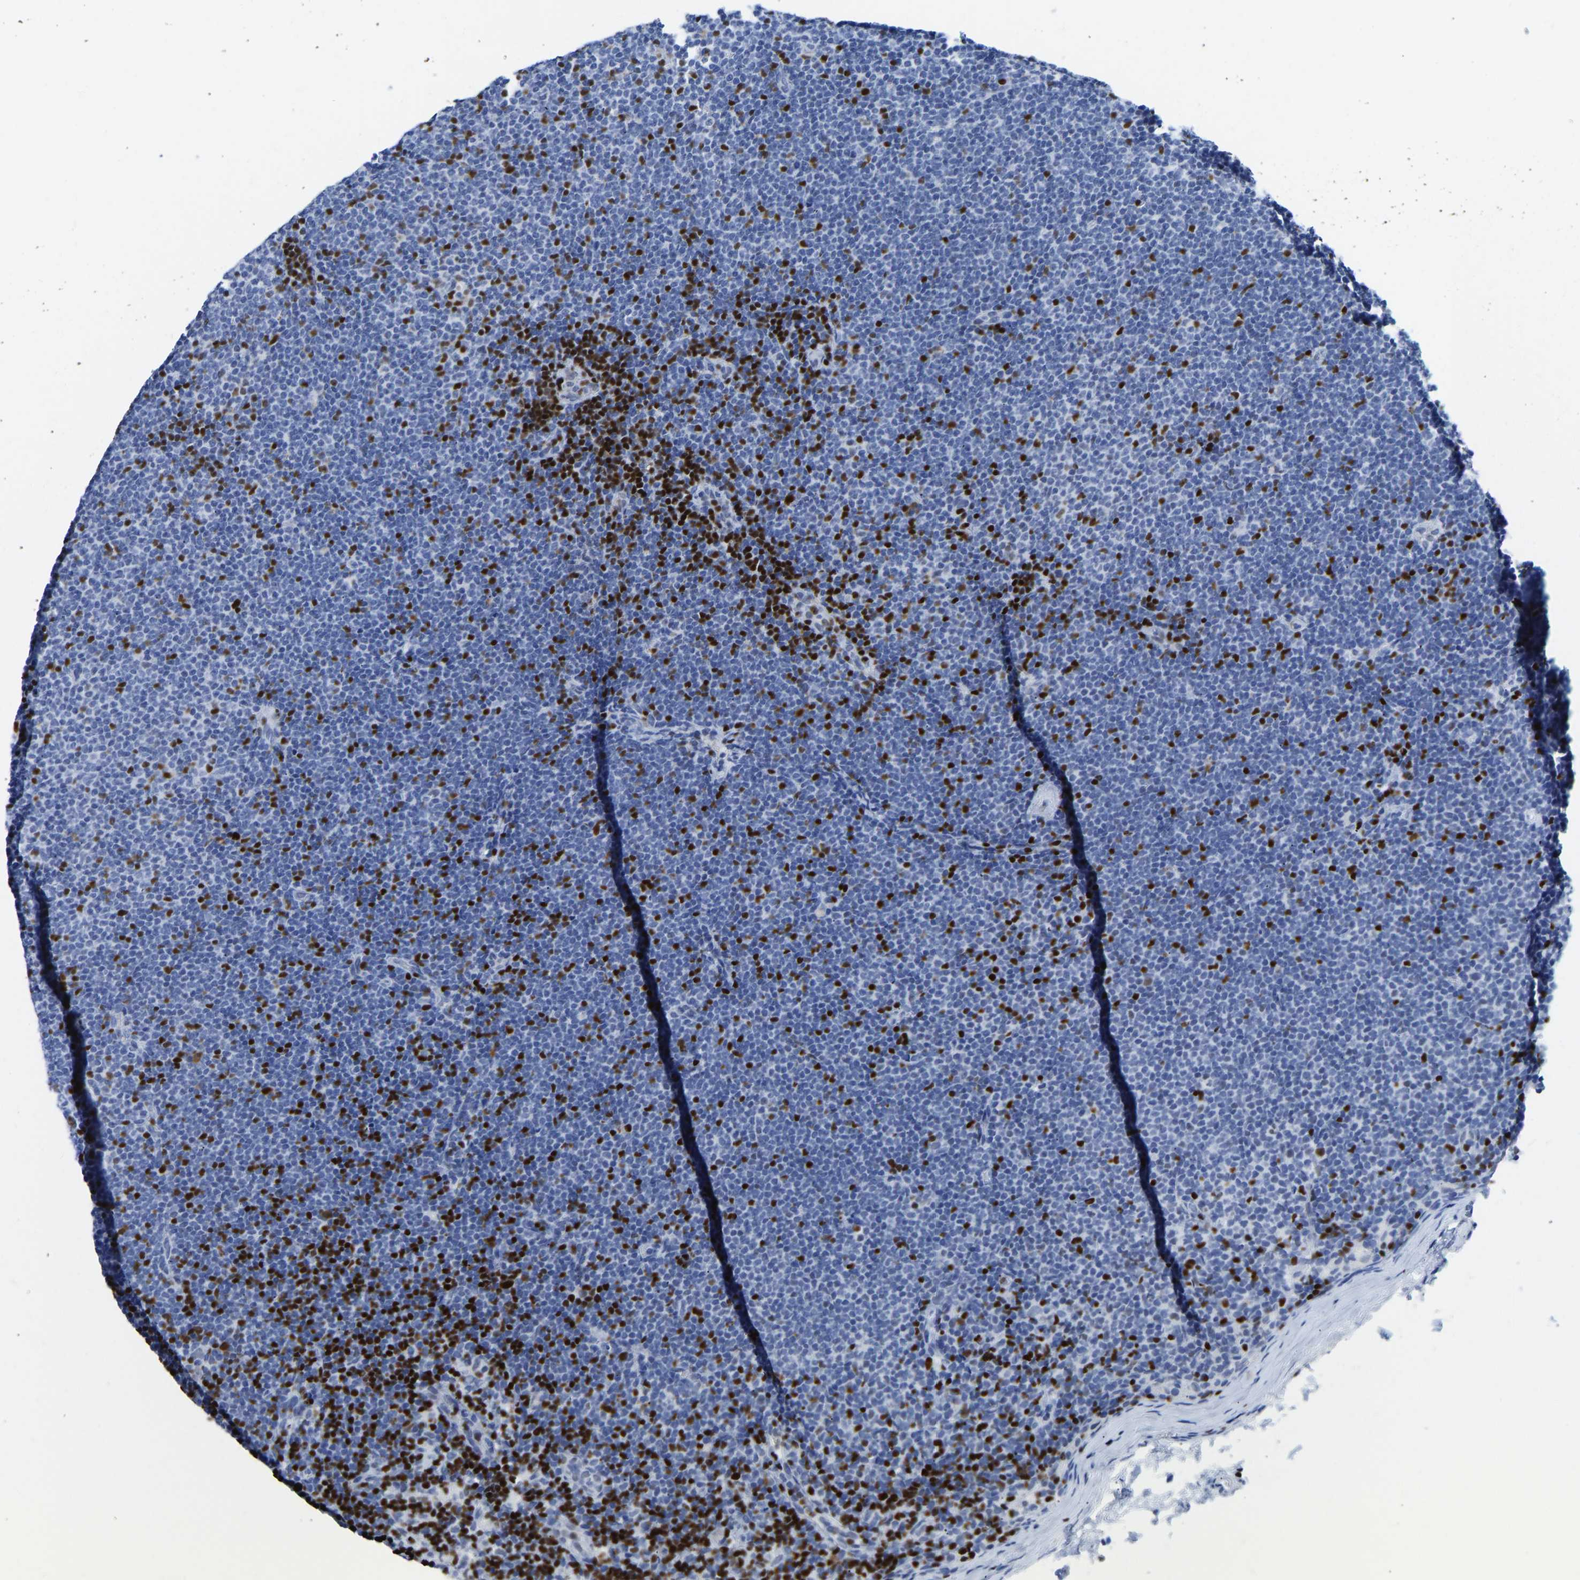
{"staining": {"intensity": "negative", "quantity": "none", "location": "none"}, "tissue": "lymphoma", "cell_type": "Tumor cells", "image_type": "cancer", "snomed": [{"axis": "morphology", "description": "Malignant lymphoma, non-Hodgkin's type, Low grade"}, {"axis": "topography", "description": "Lymph node"}], "caption": "Tumor cells show no significant staining in low-grade malignant lymphoma, non-Hodgkin's type. (DAB IHC visualized using brightfield microscopy, high magnification).", "gene": "TCF7", "patient": {"sex": "female", "age": 53}}